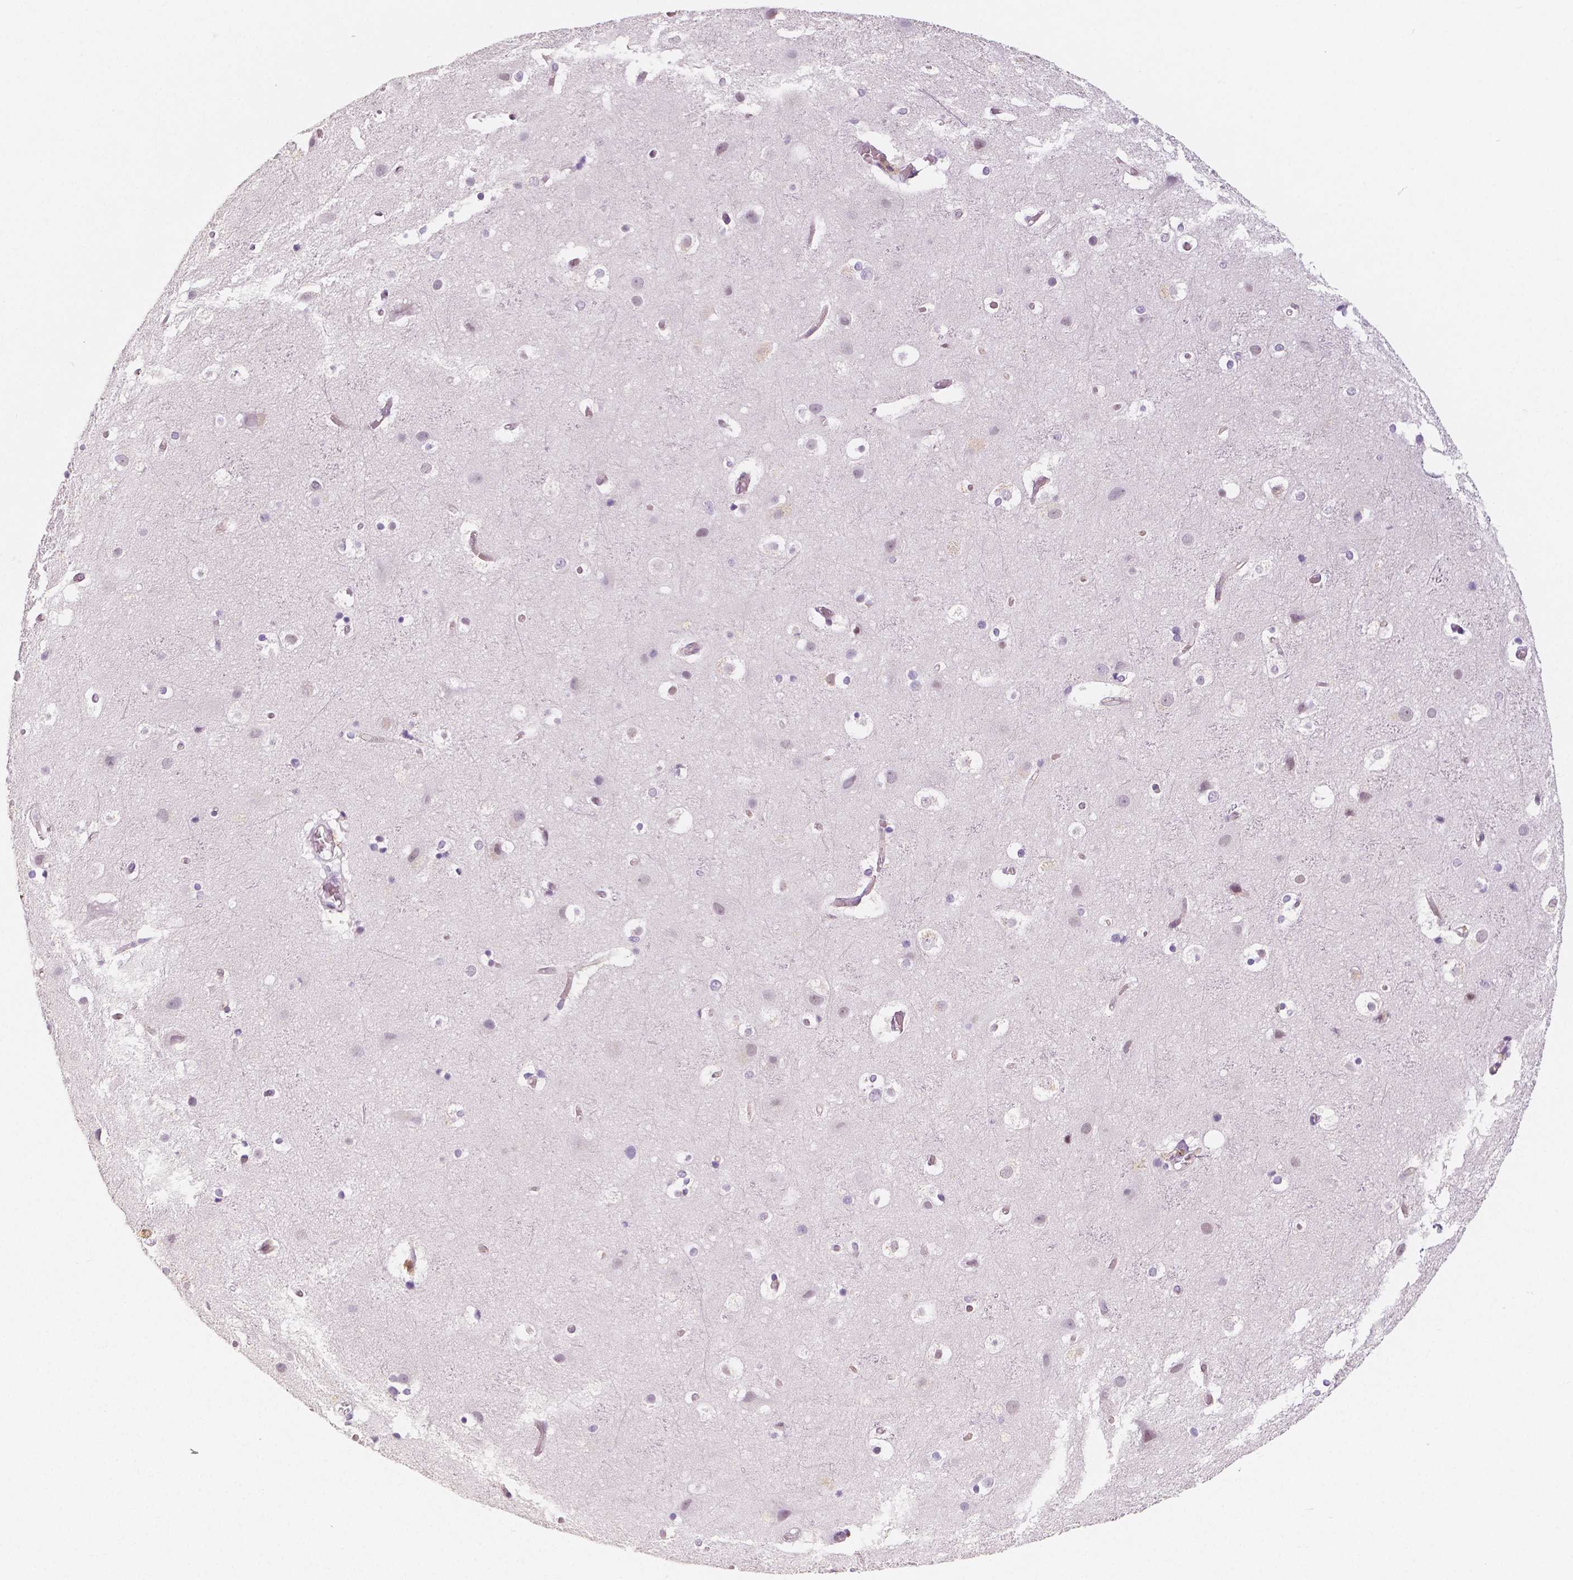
{"staining": {"intensity": "weak", "quantity": "25%-75%", "location": "cytoplasmic/membranous"}, "tissue": "cerebral cortex", "cell_type": "Endothelial cells", "image_type": "normal", "snomed": [{"axis": "morphology", "description": "Normal tissue, NOS"}, {"axis": "topography", "description": "Cerebral cortex"}], "caption": "Cerebral cortex stained with DAB (3,3'-diaminobenzidine) immunohistochemistry reveals low levels of weak cytoplasmic/membranous staining in approximately 25%-75% of endothelial cells. The staining is performed using DAB brown chromogen to label protein expression. The nuclei are counter-stained blue using hematoxylin.", "gene": "KDM5B", "patient": {"sex": "female", "age": 52}}